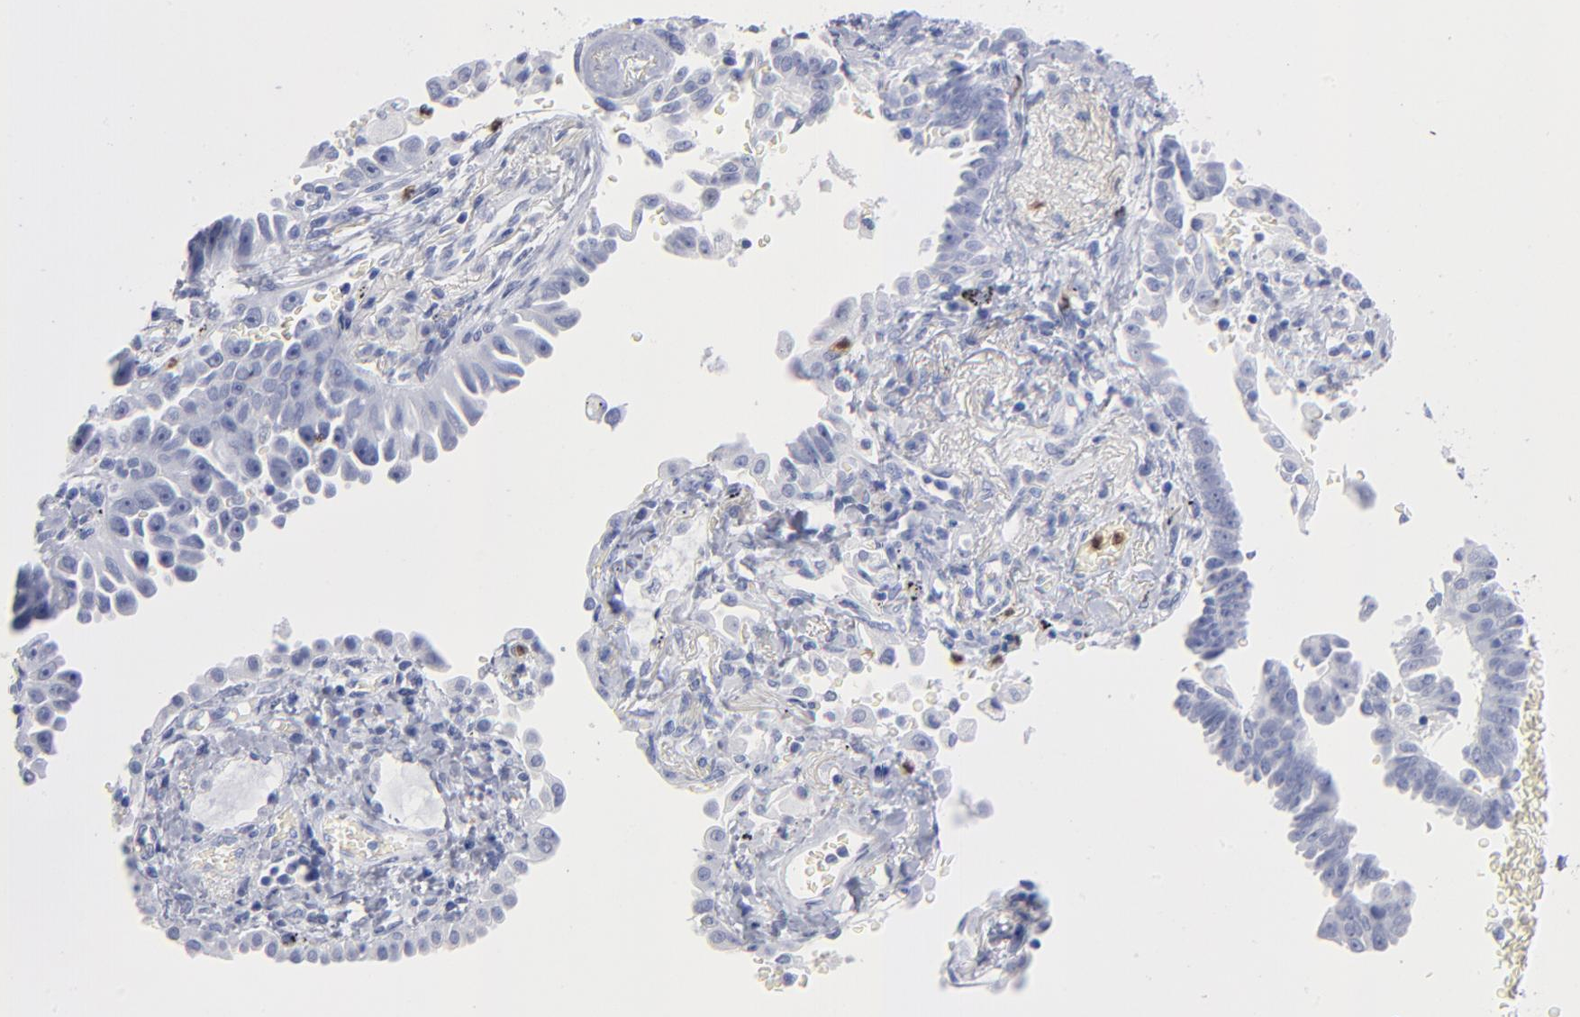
{"staining": {"intensity": "negative", "quantity": "none", "location": "none"}, "tissue": "lung cancer", "cell_type": "Tumor cells", "image_type": "cancer", "snomed": [{"axis": "morphology", "description": "Adenocarcinoma, NOS"}, {"axis": "topography", "description": "Lung"}], "caption": "Immunohistochemistry (IHC) micrograph of neoplastic tissue: lung cancer stained with DAB (3,3'-diaminobenzidine) demonstrates no significant protein staining in tumor cells.", "gene": "ARG1", "patient": {"sex": "female", "age": 64}}